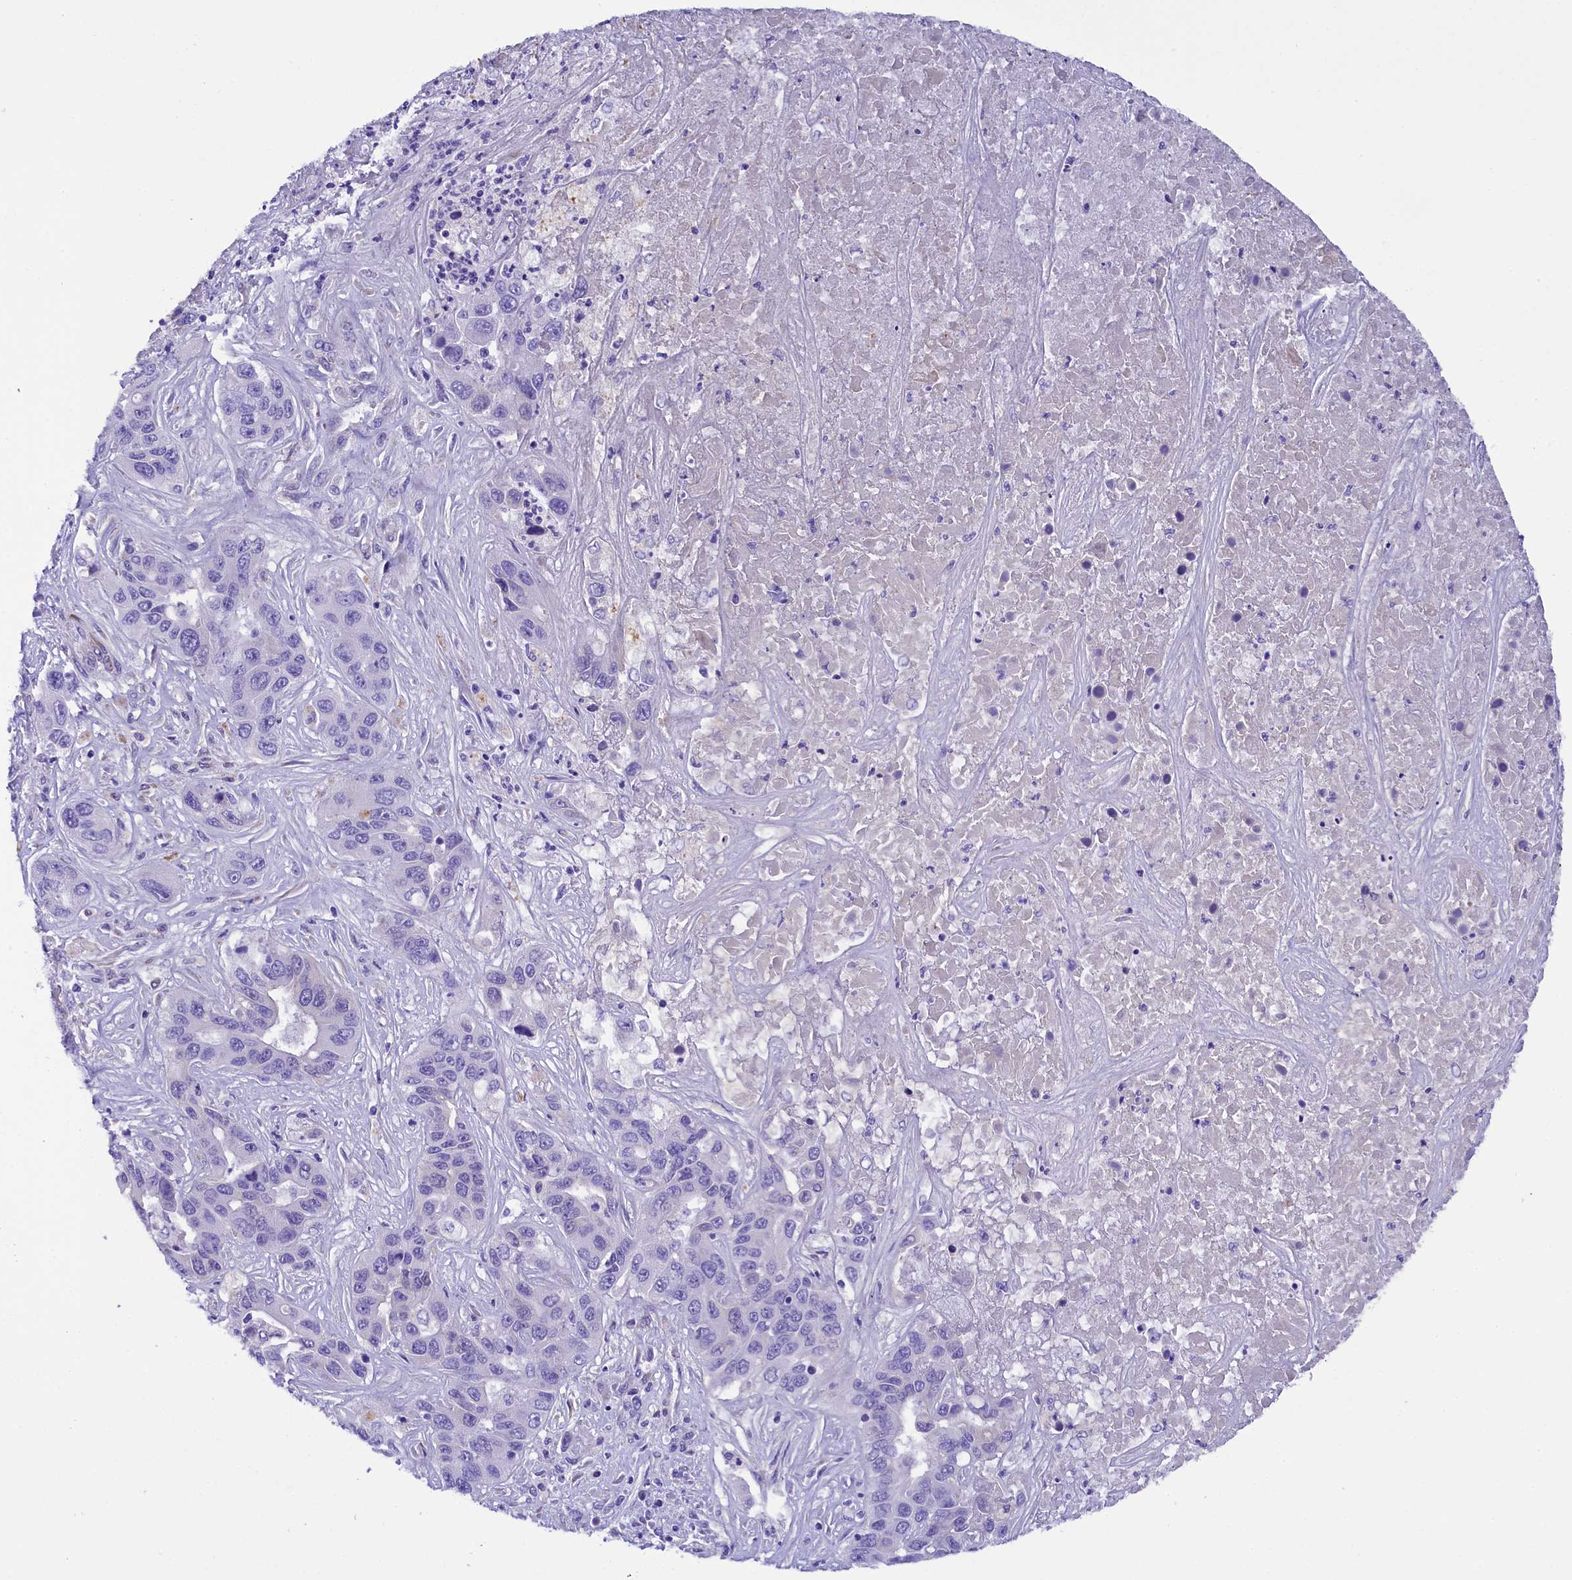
{"staining": {"intensity": "negative", "quantity": "none", "location": "none"}, "tissue": "liver cancer", "cell_type": "Tumor cells", "image_type": "cancer", "snomed": [{"axis": "morphology", "description": "Cholangiocarcinoma"}, {"axis": "topography", "description": "Liver"}], "caption": "This is an IHC image of liver cholangiocarcinoma. There is no expression in tumor cells.", "gene": "SOD3", "patient": {"sex": "female", "age": 52}}